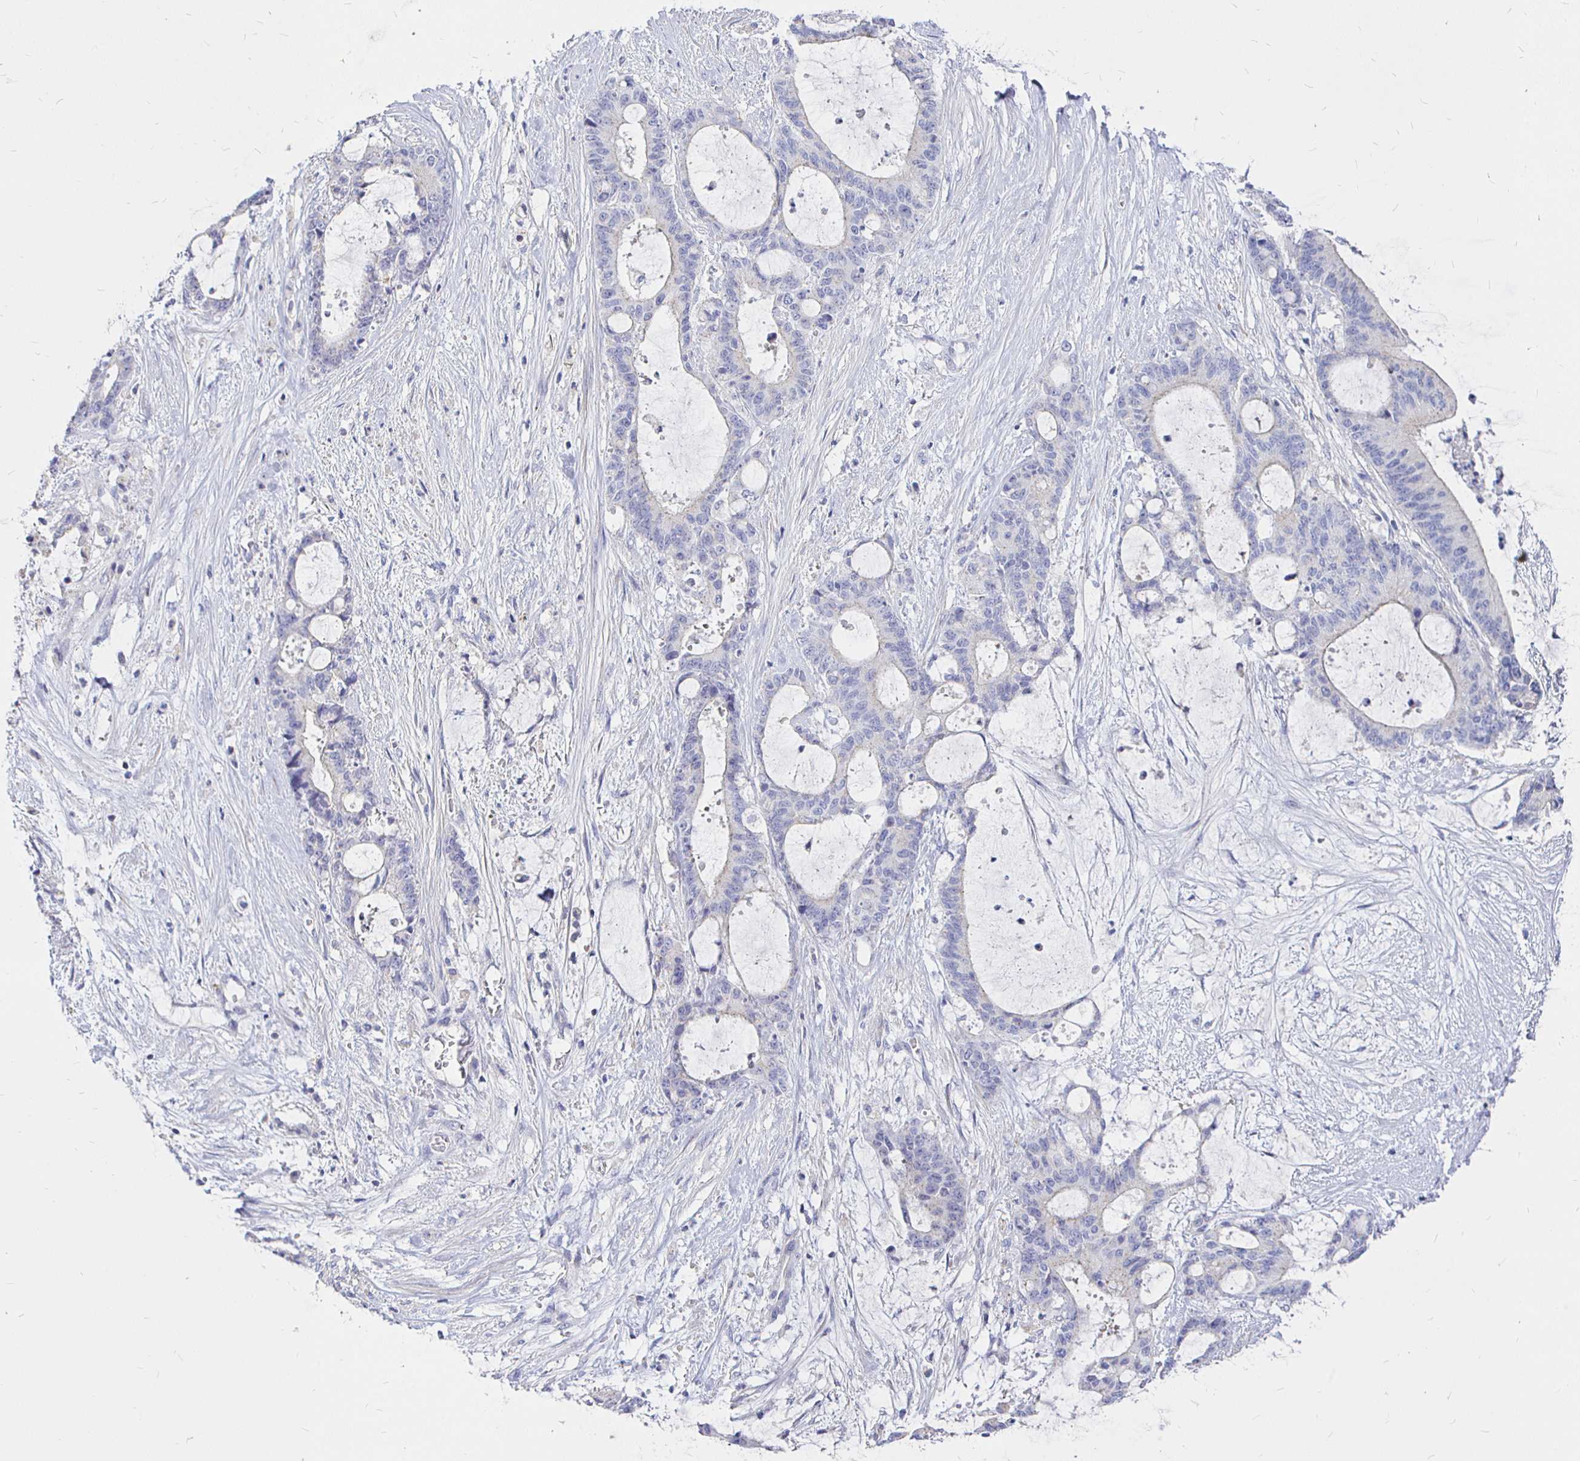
{"staining": {"intensity": "negative", "quantity": "none", "location": "none"}, "tissue": "liver cancer", "cell_type": "Tumor cells", "image_type": "cancer", "snomed": [{"axis": "morphology", "description": "Normal tissue, NOS"}, {"axis": "morphology", "description": "Cholangiocarcinoma"}, {"axis": "topography", "description": "Liver"}, {"axis": "topography", "description": "Peripheral nerve tissue"}], "caption": "Tumor cells are negative for brown protein staining in liver cancer.", "gene": "NECAB1", "patient": {"sex": "female", "age": 73}}